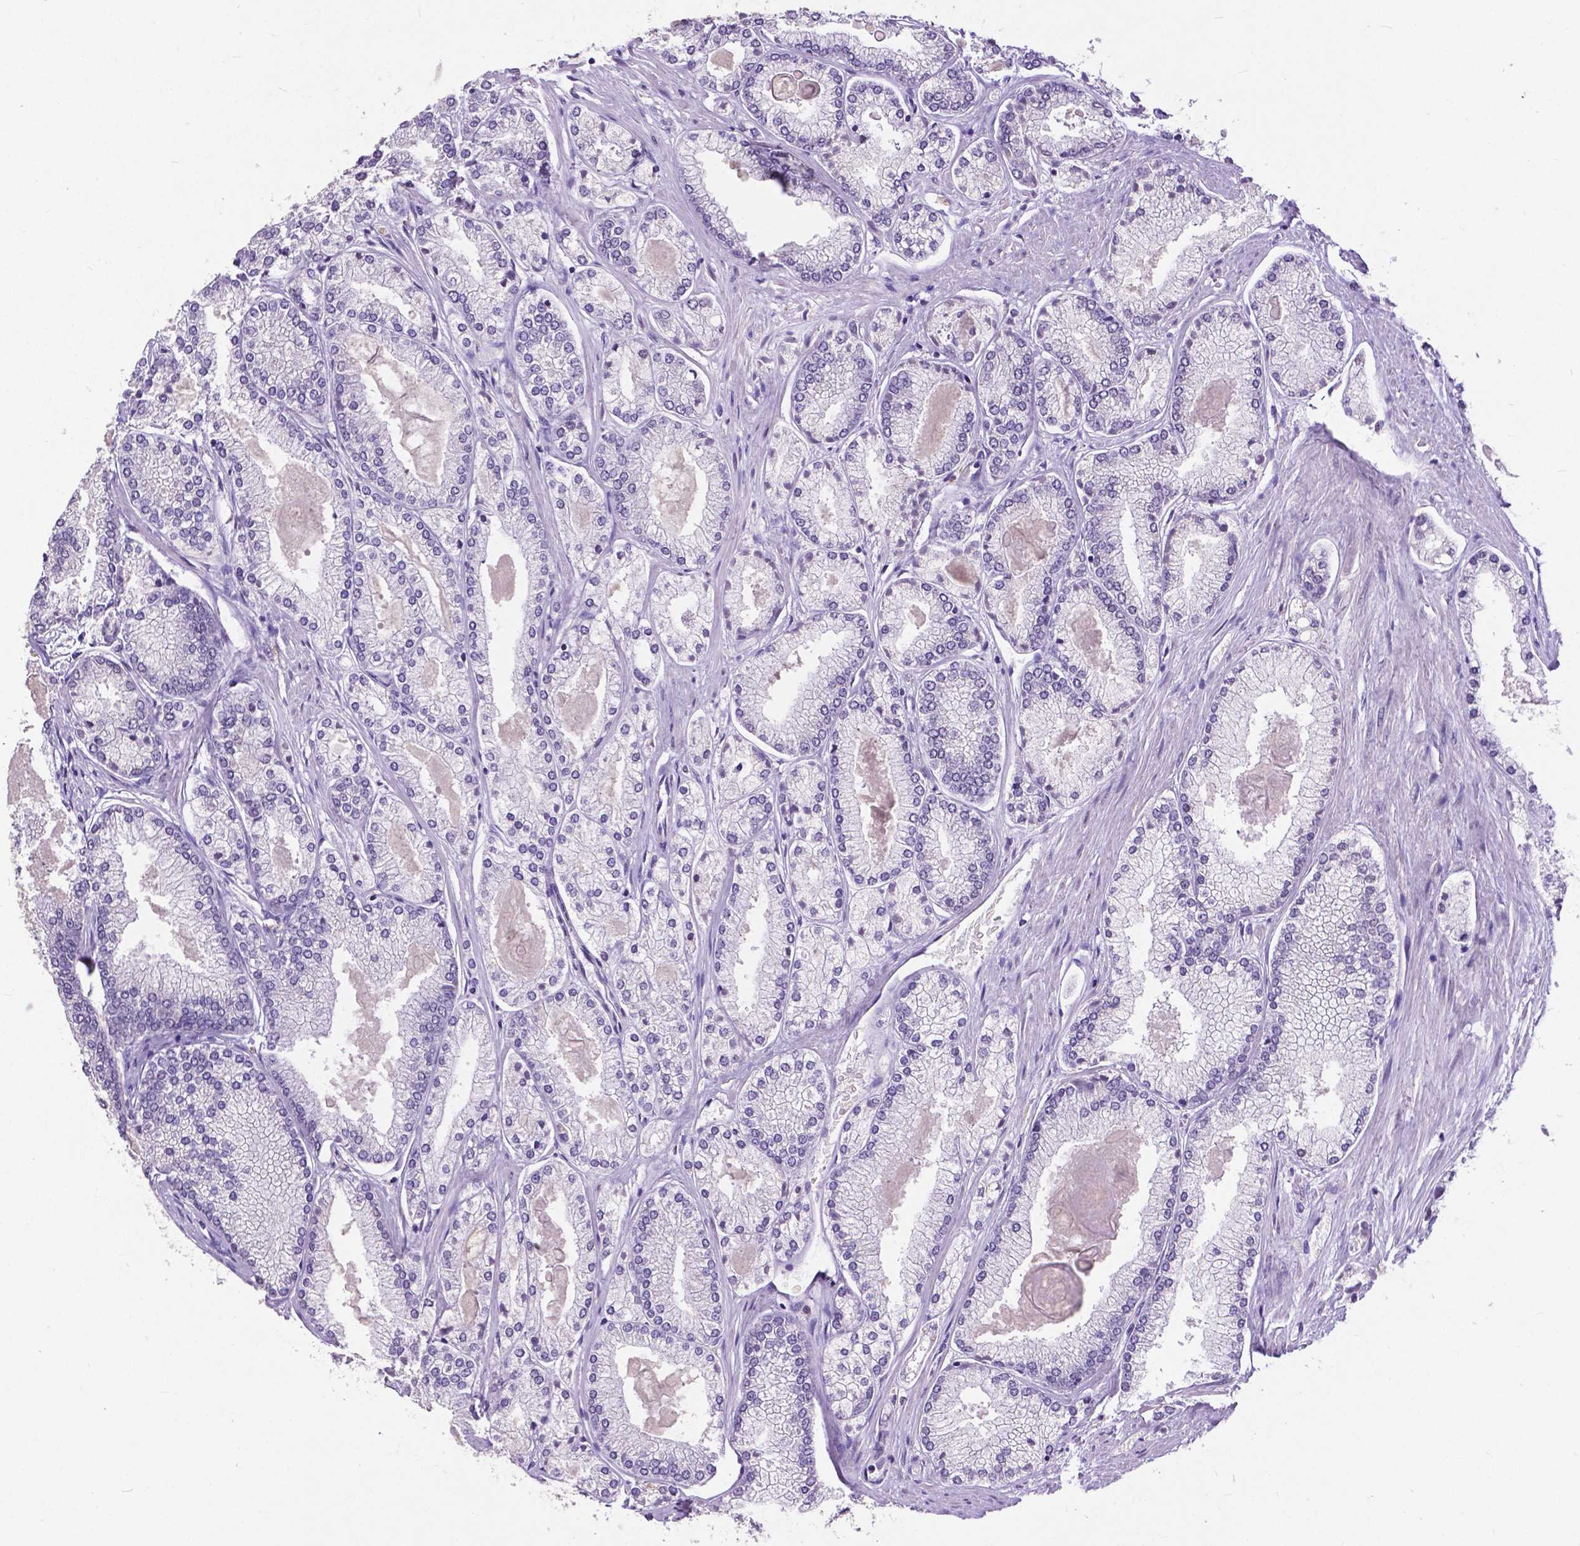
{"staining": {"intensity": "negative", "quantity": "none", "location": "none"}, "tissue": "prostate cancer", "cell_type": "Tumor cells", "image_type": "cancer", "snomed": [{"axis": "morphology", "description": "Adenocarcinoma, High grade"}, {"axis": "topography", "description": "Prostate"}], "caption": "Protein analysis of prostate cancer exhibits no significant expression in tumor cells.", "gene": "ATRX", "patient": {"sex": "male", "age": 68}}